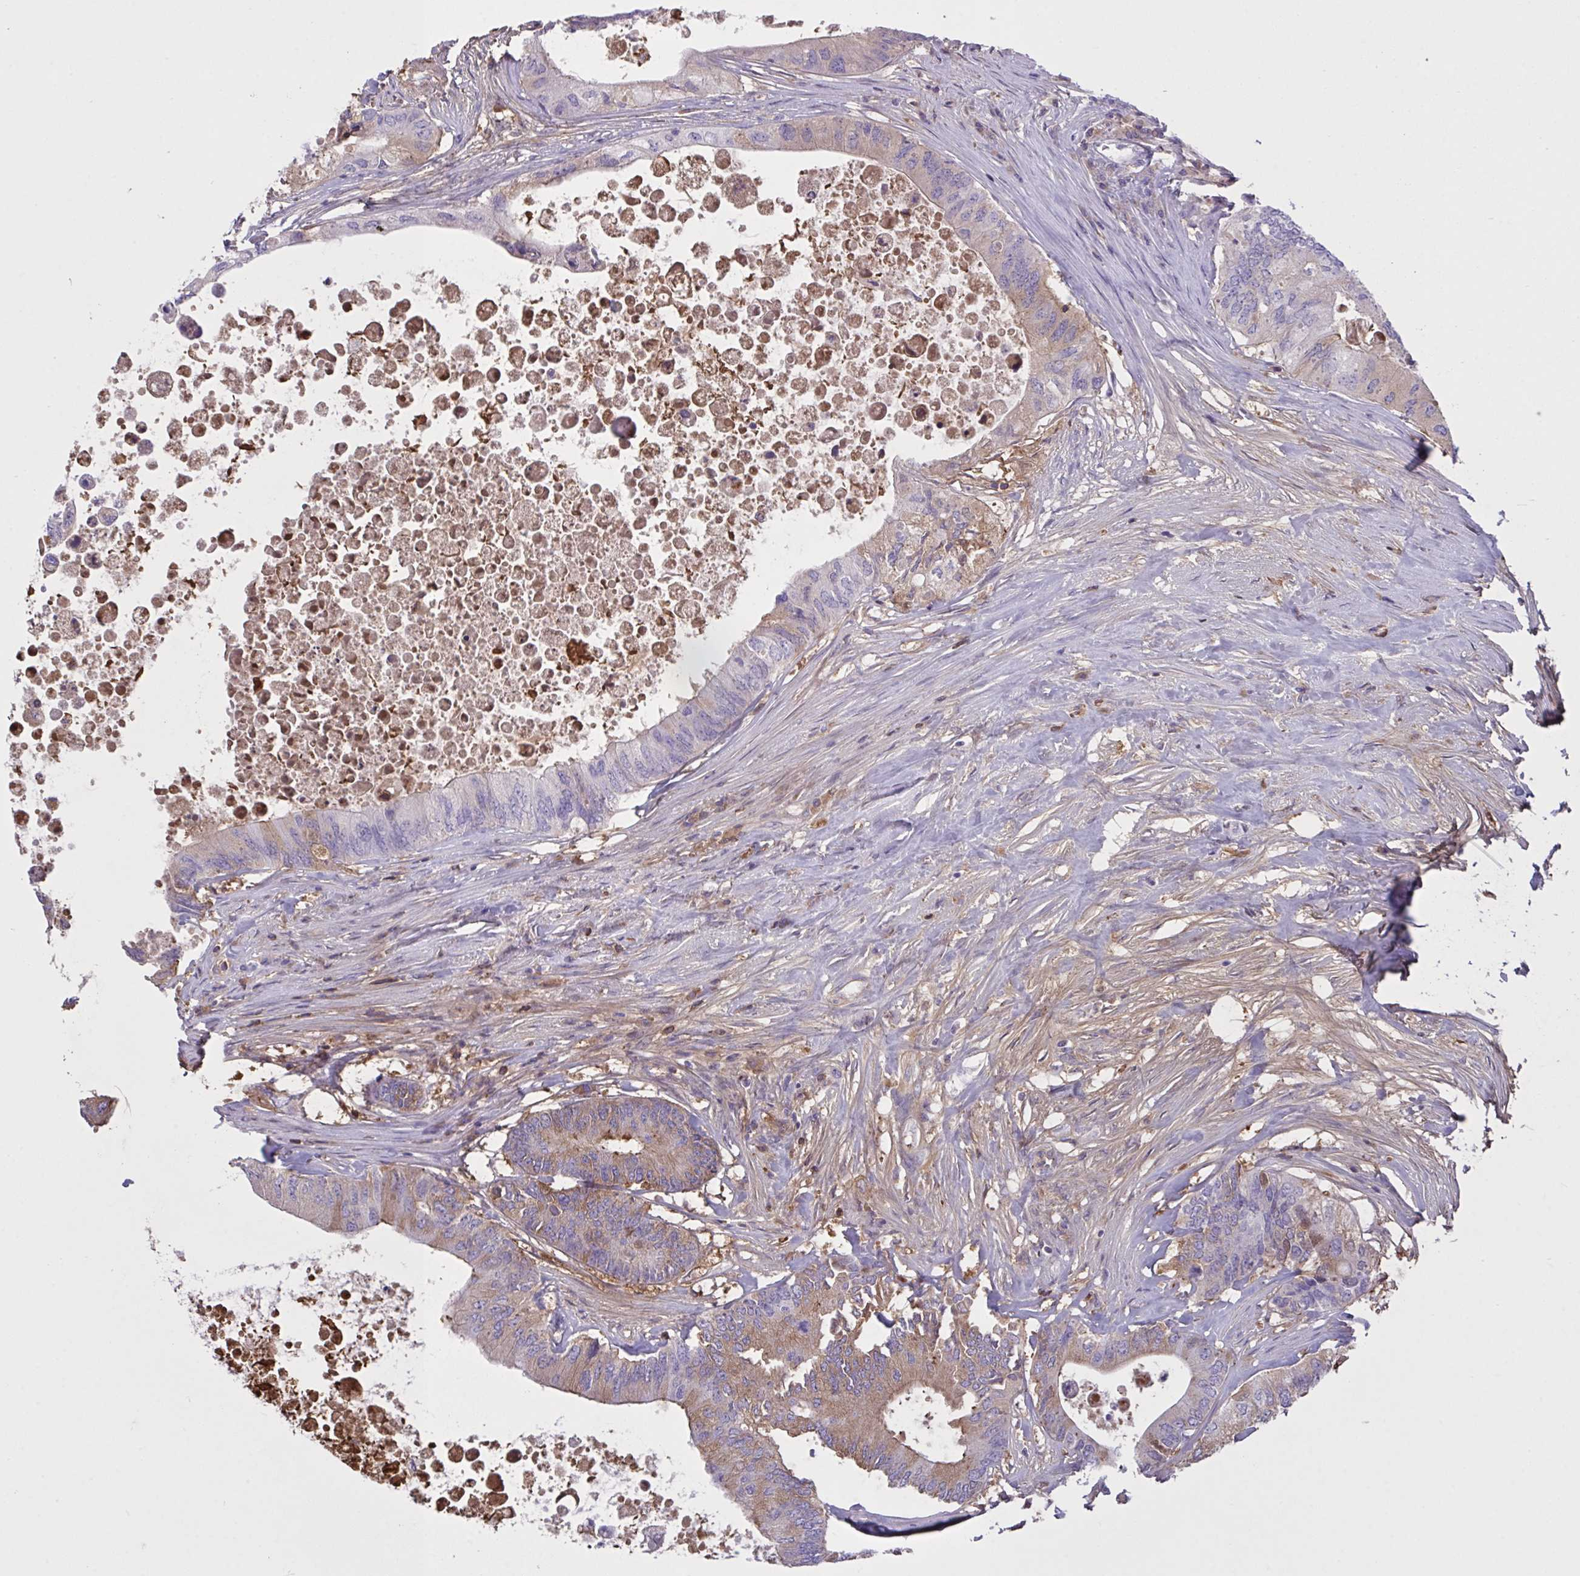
{"staining": {"intensity": "weak", "quantity": "25%-75%", "location": "cytoplasmic/membranous"}, "tissue": "colorectal cancer", "cell_type": "Tumor cells", "image_type": "cancer", "snomed": [{"axis": "morphology", "description": "Adenocarcinoma, NOS"}, {"axis": "topography", "description": "Colon"}], "caption": "Tumor cells exhibit low levels of weak cytoplasmic/membranous staining in approximately 25%-75% of cells in colorectal adenocarcinoma.", "gene": "IL1R1", "patient": {"sex": "male", "age": 71}}